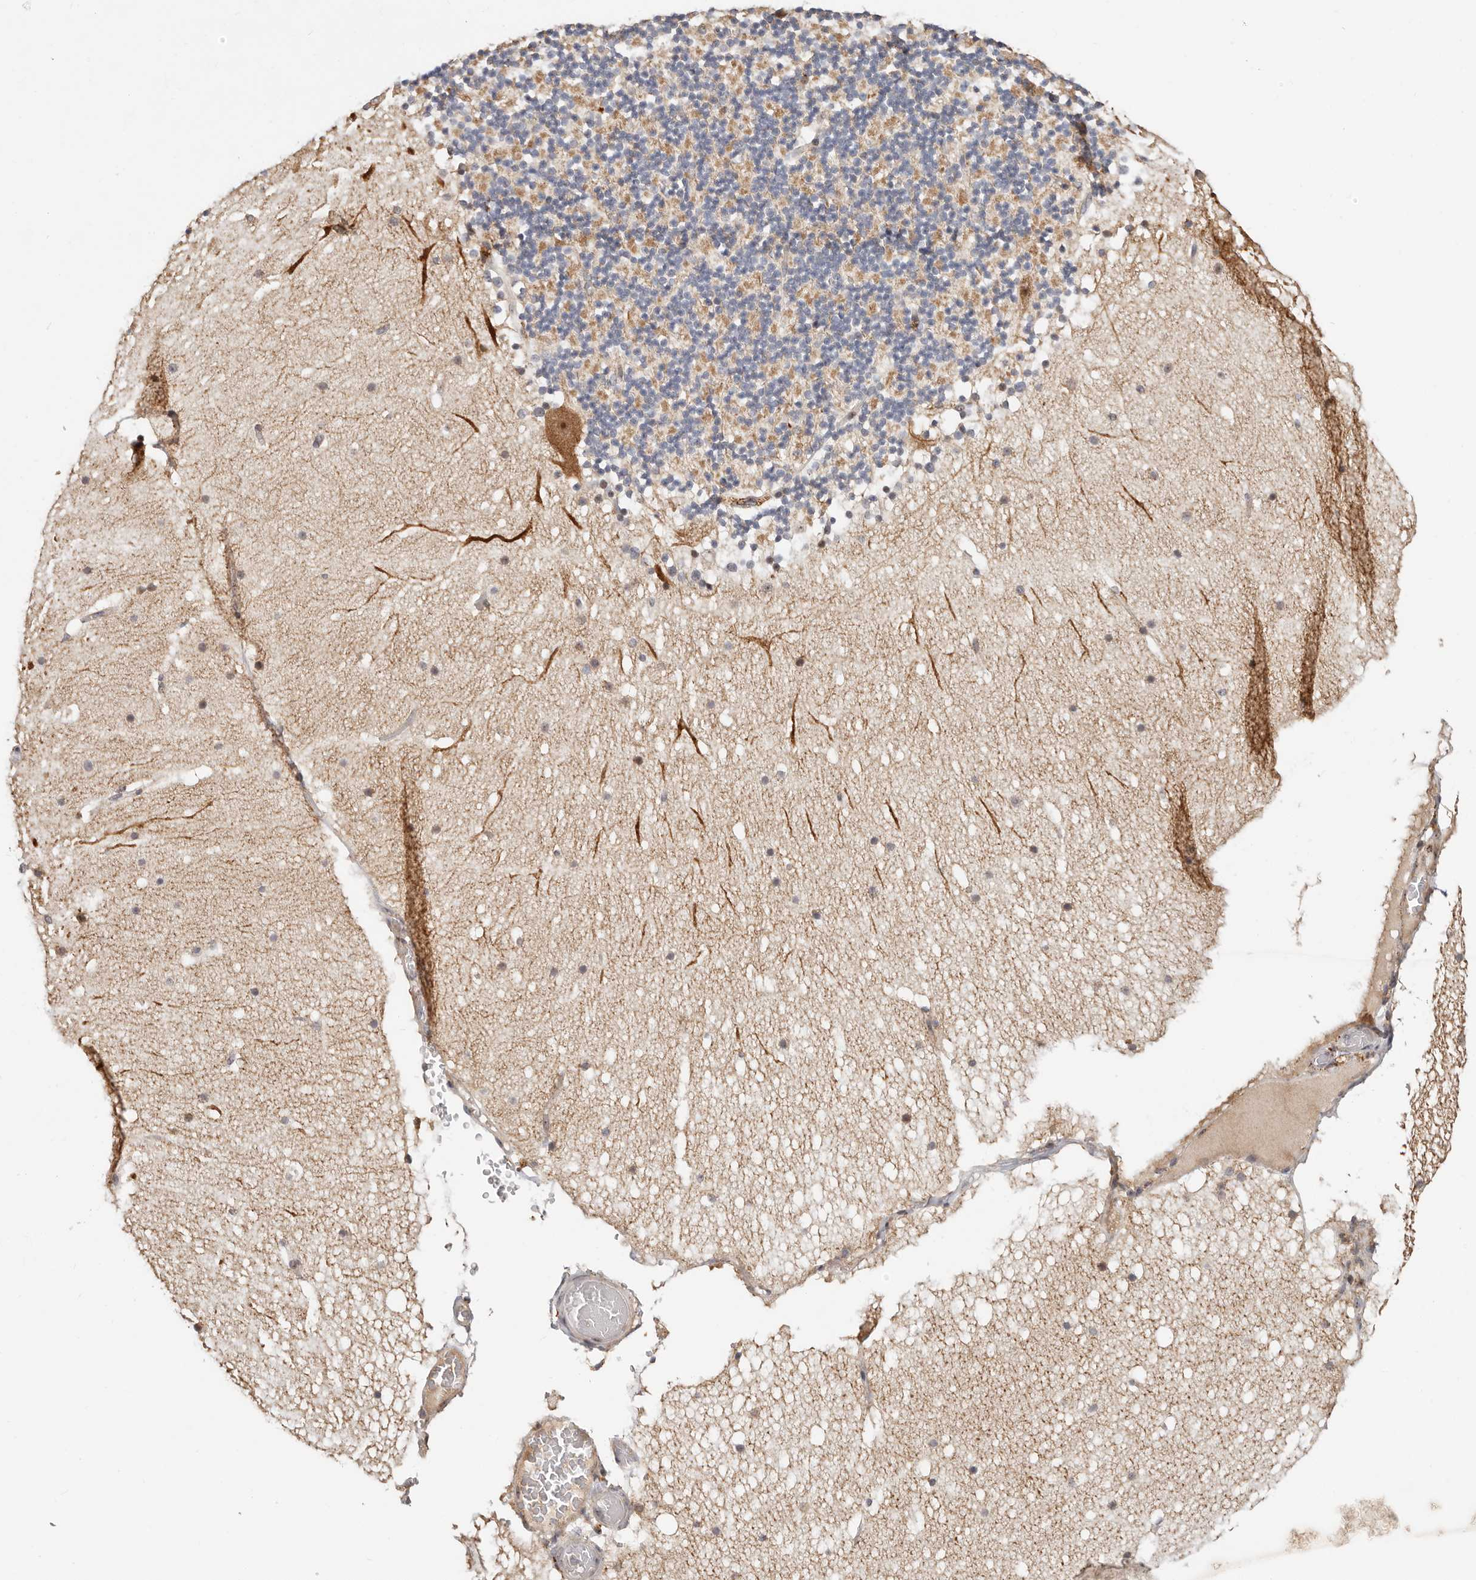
{"staining": {"intensity": "weak", "quantity": "25%-75%", "location": "cytoplasmic/membranous"}, "tissue": "cerebellum", "cell_type": "Cells in granular layer", "image_type": "normal", "snomed": [{"axis": "morphology", "description": "Normal tissue, NOS"}, {"axis": "topography", "description": "Cerebellum"}], "caption": "Immunohistochemical staining of unremarkable human cerebellum demonstrates low levels of weak cytoplasmic/membranous positivity in about 25%-75% of cells in granular layer. (DAB (3,3'-diaminobenzidine) IHC, brown staining for protein, blue staining for nuclei).", "gene": "ZRANB1", "patient": {"sex": "male", "age": 57}}